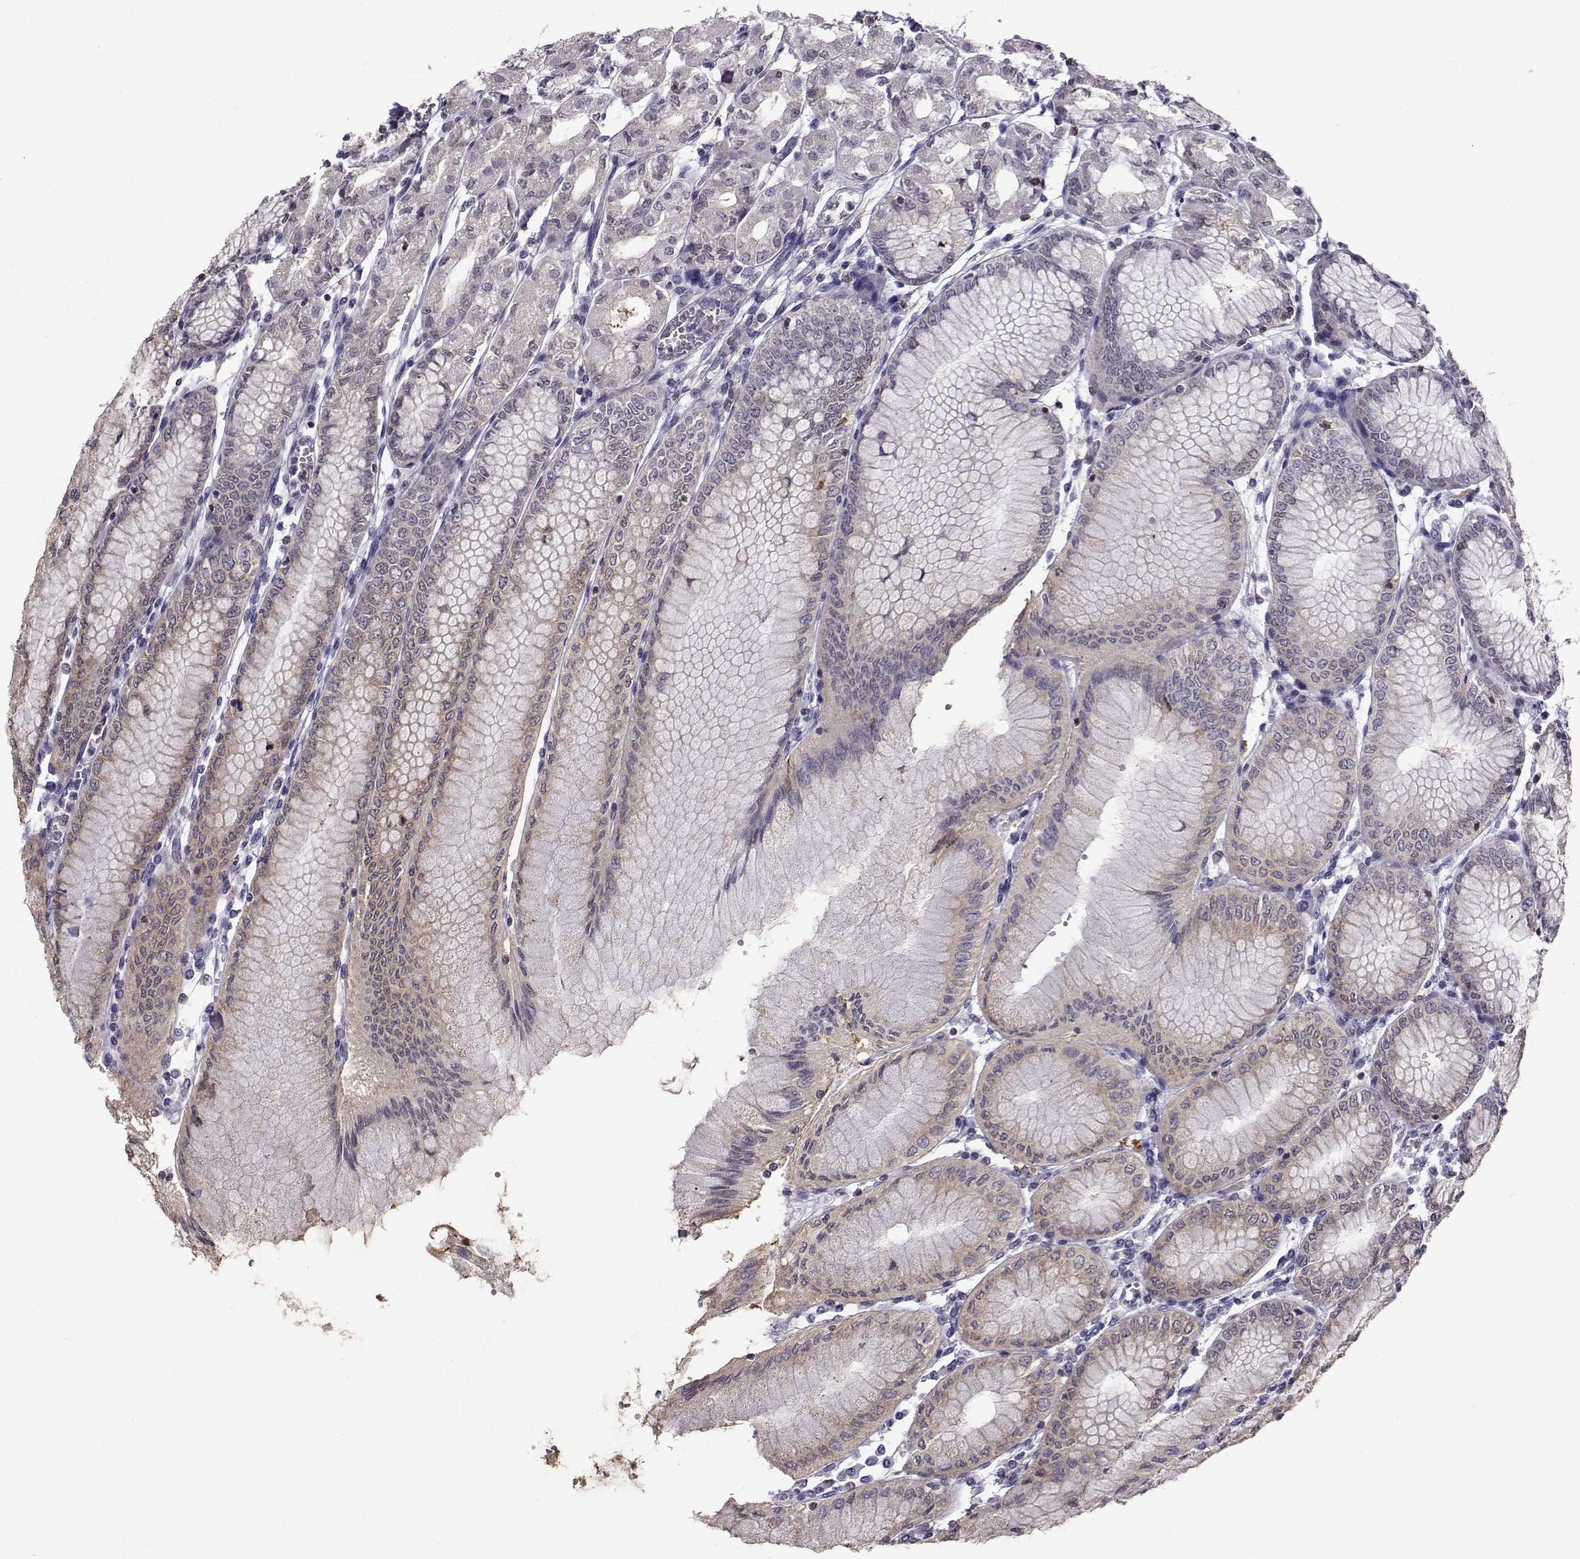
{"staining": {"intensity": "negative", "quantity": "none", "location": "none"}, "tissue": "stomach", "cell_type": "Glandular cells", "image_type": "normal", "snomed": [{"axis": "morphology", "description": "Normal tissue, NOS"}, {"axis": "topography", "description": "Skeletal muscle"}, {"axis": "topography", "description": "Stomach"}], "caption": "IHC of normal stomach displays no staining in glandular cells. Nuclei are stained in blue.", "gene": "LRFN2", "patient": {"sex": "female", "age": 57}}